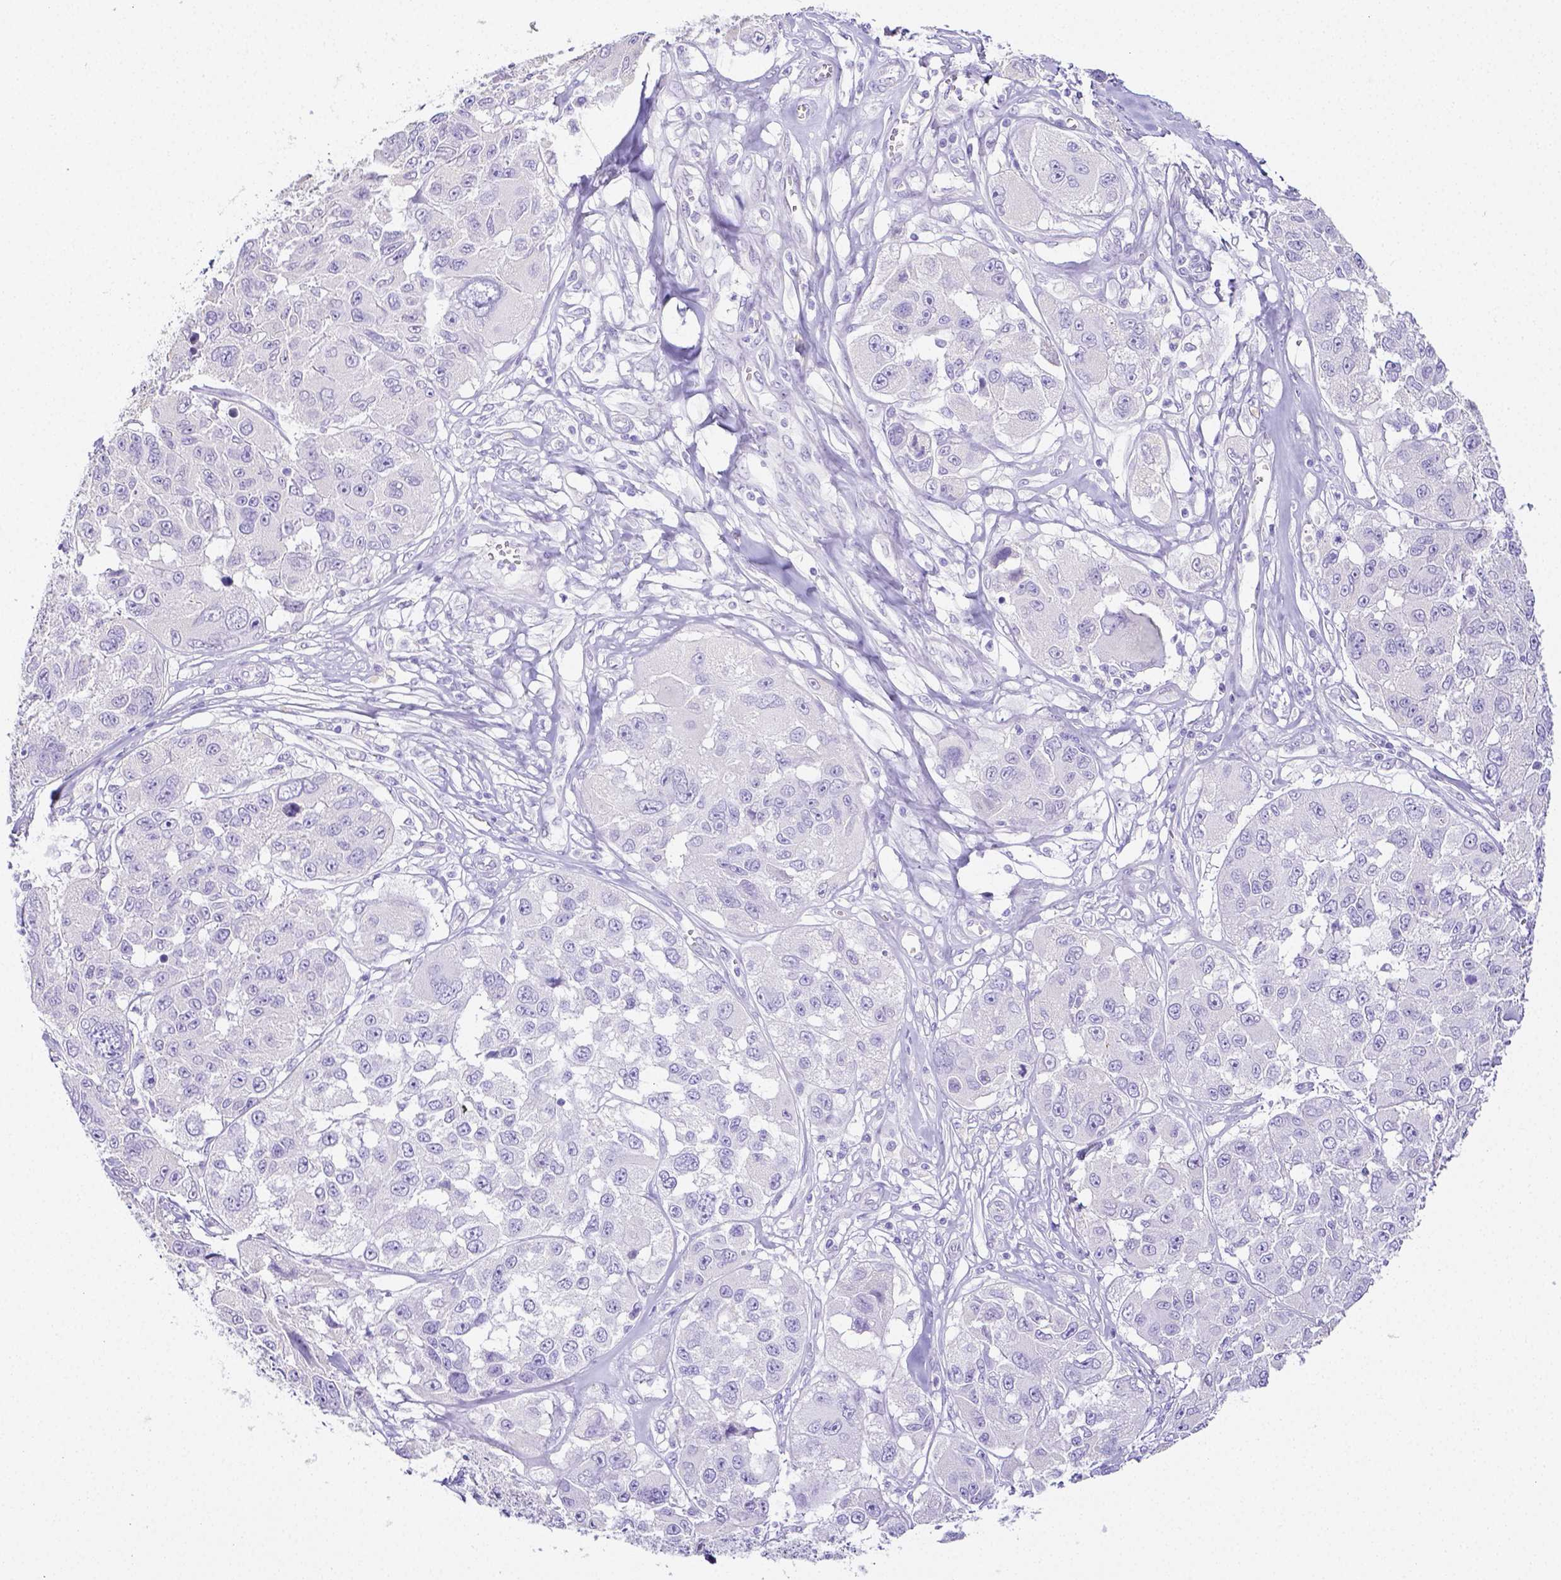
{"staining": {"intensity": "negative", "quantity": "none", "location": "none"}, "tissue": "melanoma", "cell_type": "Tumor cells", "image_type": "cancer", "snomed": [{"axis": "morphology", "description": "Malignant melanoma, NOS"}, {"axis": "topography", "description": "Skin"}], "caption": "Melanoma was stained to show a protein in brown. There is no significant positivity in tumor cells.", "gene": "ARHGAP36", "patient": {"sex": "female", "age": 66}}